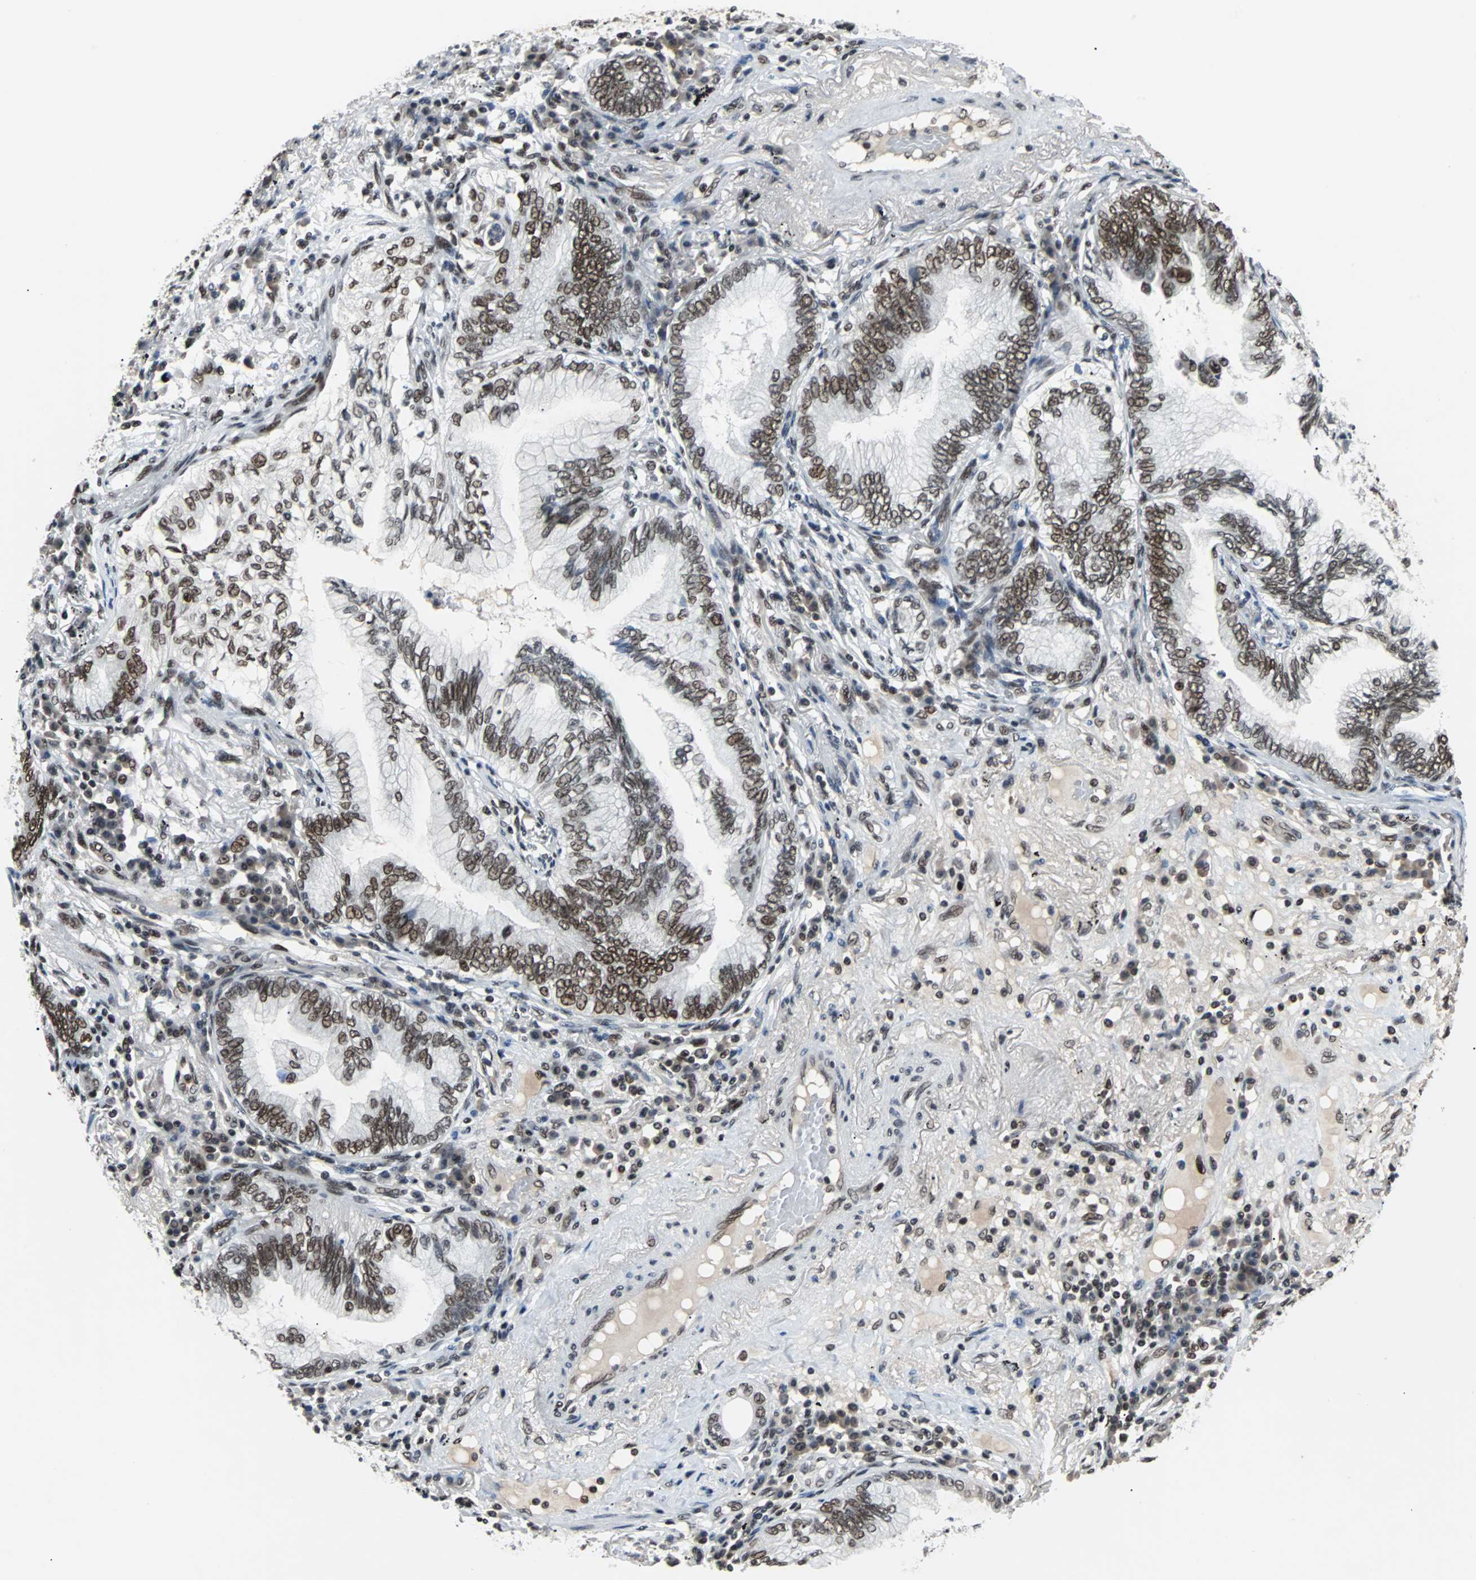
{"staining": {"intensity": "moderate", "quantity": ">75%", "location": "nuclear"}, "tissue": "lung cancer", "cell_type": "Tumor cells", "image_type": "cancer", "snomed": [{"axis": "morphology", "description": "Adenocarcinoma, NOS"}, {"axis": "topography", "description": "Lung"}], "caption": "Adenocarcinoma (lung) tissue demonstrates moderate nuclear expression in approximately >75% of tumor cells, visualized by immunohistochemistry. The staining was performed using DAB, with brown indicating positive protein expression. Nuclei are stained blue with hematoxylin.", "gene": "GATAD2A", "patient": {"sex": "female", "age": 70}}